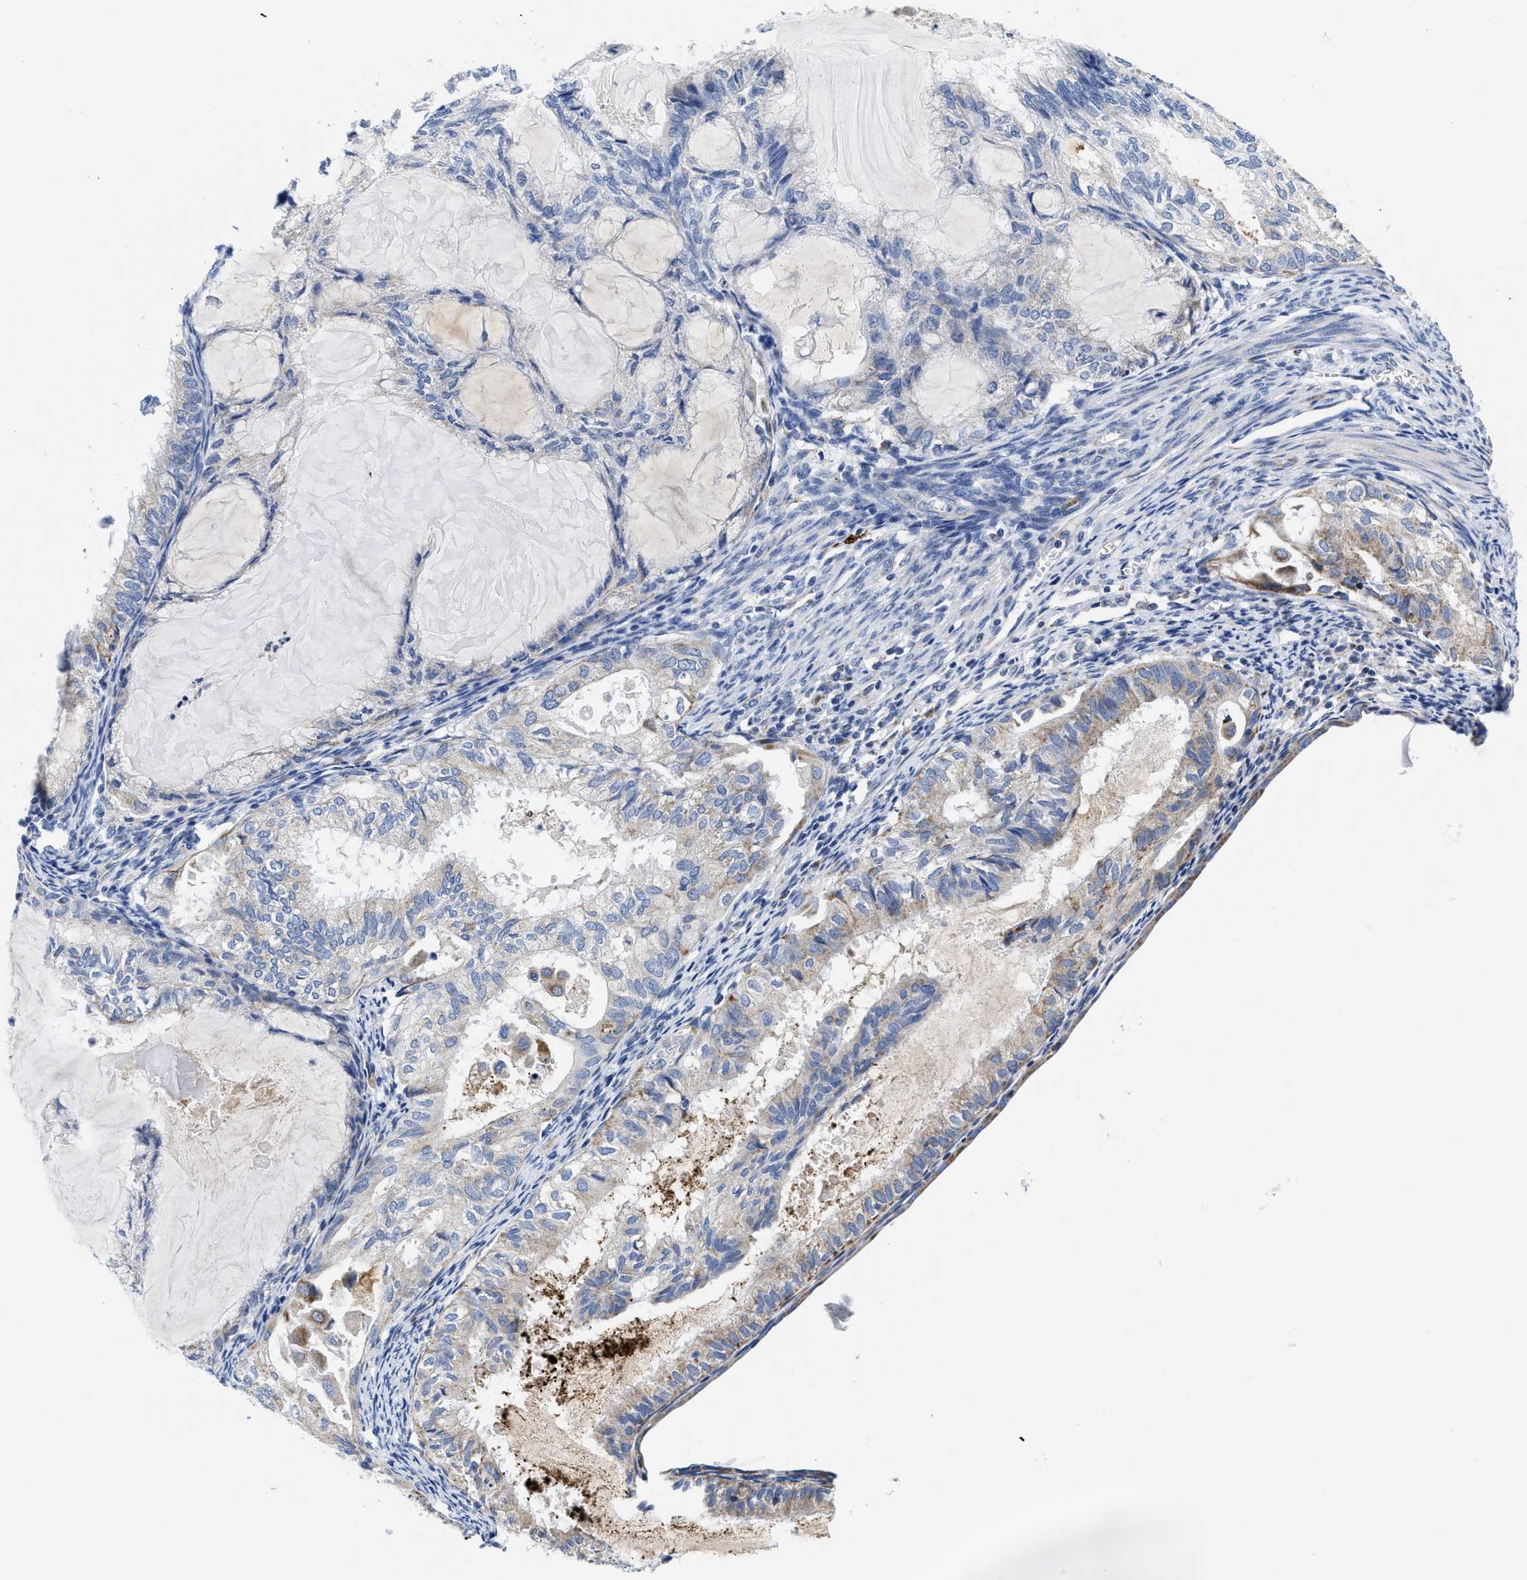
{"staining": {"intensity": "weak", "quantity": "<25%", "location": "cytoplasmic/membranous"}, "tissue": "cervical cancer", "cell_type": "Tumor cells", "image_type": "cancer", "snomed": [{"axis": "morphology", "description": "Normal tissue, NOS"}, {"axis": "morphology", "description": "Adenocarcinoma, NOS"}, {"axis": "topography", "description": "Cervix"}, {"axis": "topography", "description": "Endometrium"}], "caption": "Adenocarcinoma (cervical) was stained to show a protein in brown. There is no significant staining in tumor cells.", "gene": "TBRG4", "patient": {"sex": "female", "age": 86}}